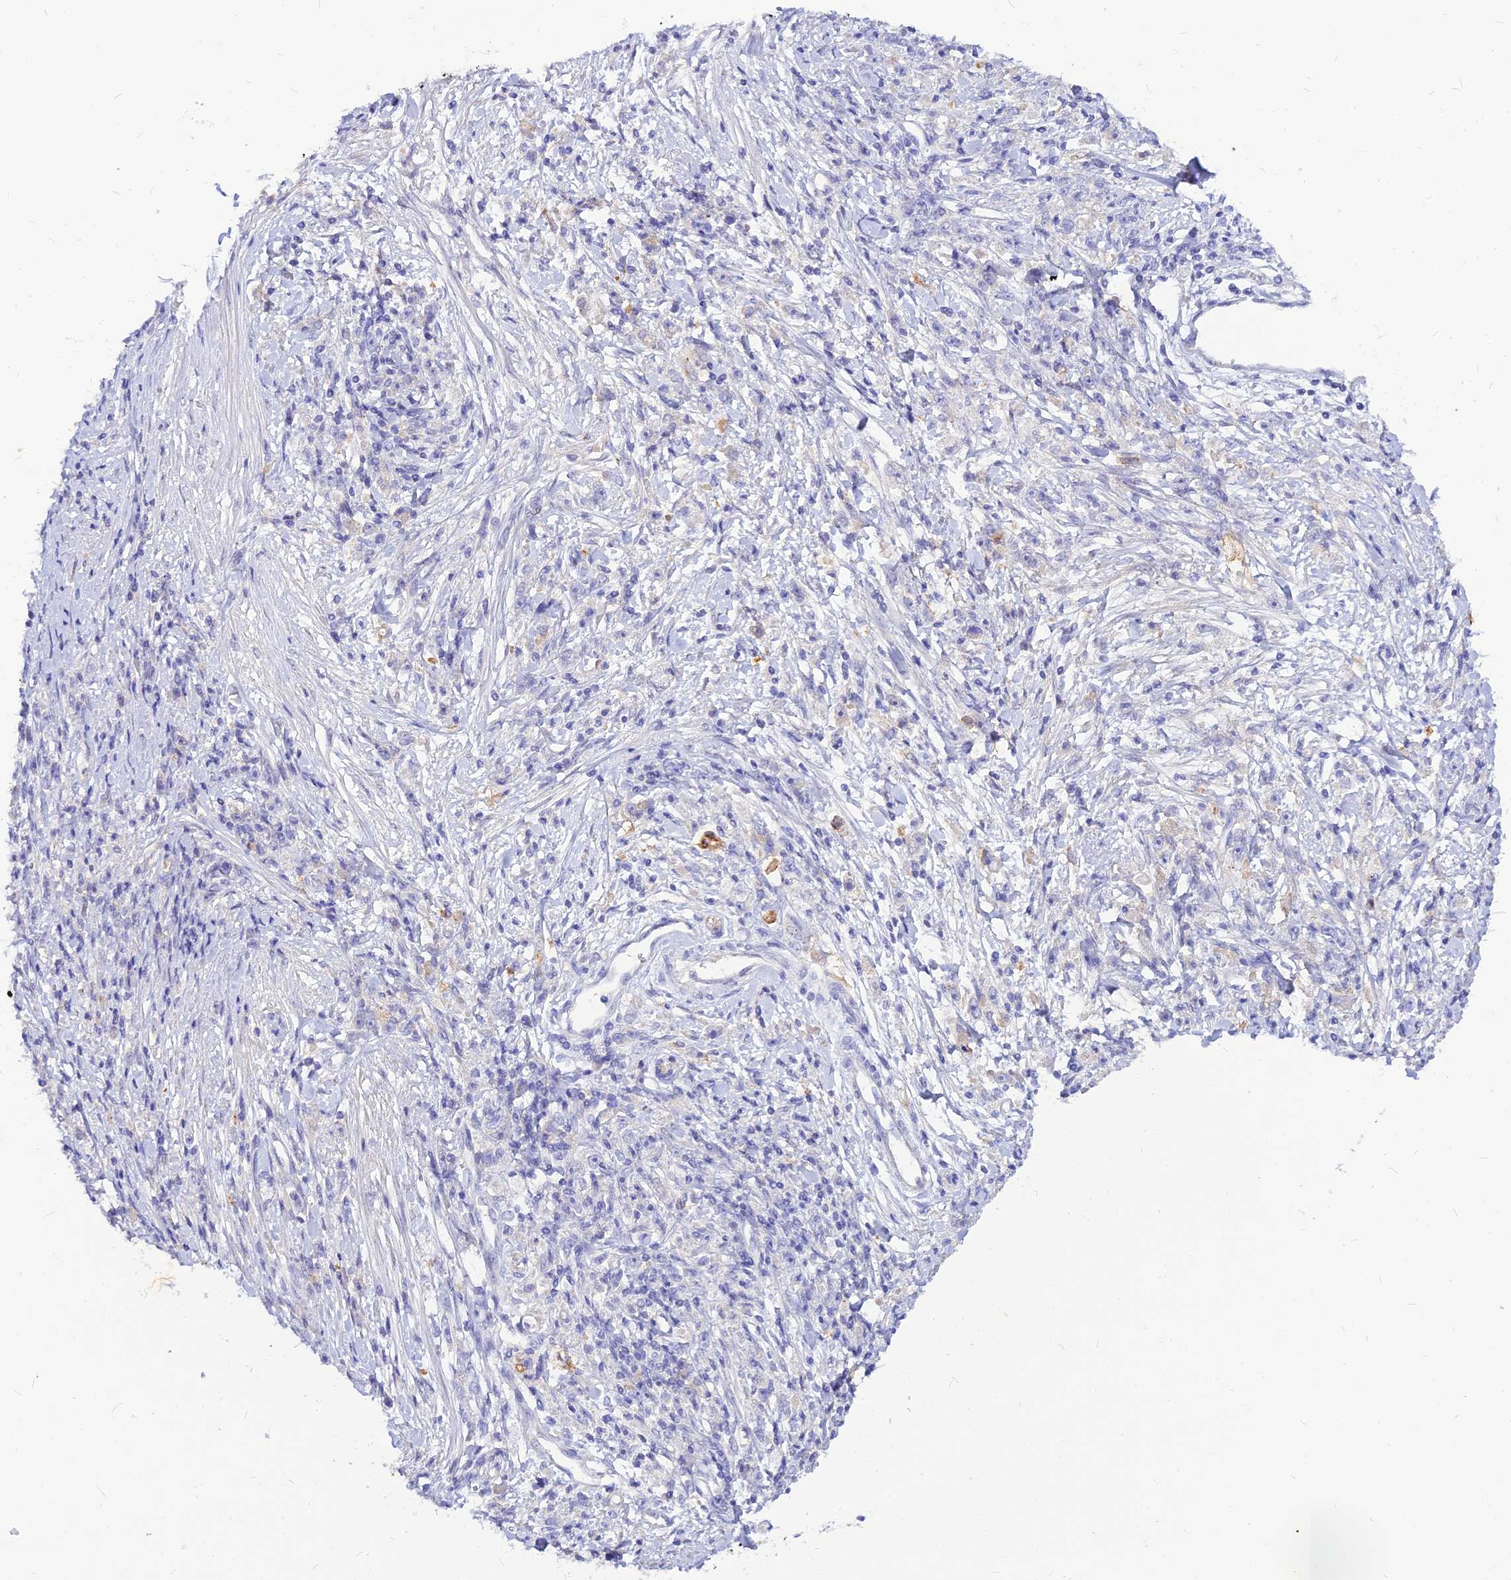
{"staining": {"intensity": "negative", "quantity": "none", "location": "none"}, "tissue": "stomach cancer", "cell_type": "Tumor cells", "image_type": "cancer", "snomed": [{"axis": "morphology", "description": "Adenocarcinoma, NOS"}, {"axis": "topography", "description": "Stomach"}], "caption": "IHC of human stomach adenocarcinoma shows no expression in tumor cells. (DAB immunohistochemistry (IHC), high magnification).", "gene": "CZIB", "patient": {"sex": "female", "age": 59}}